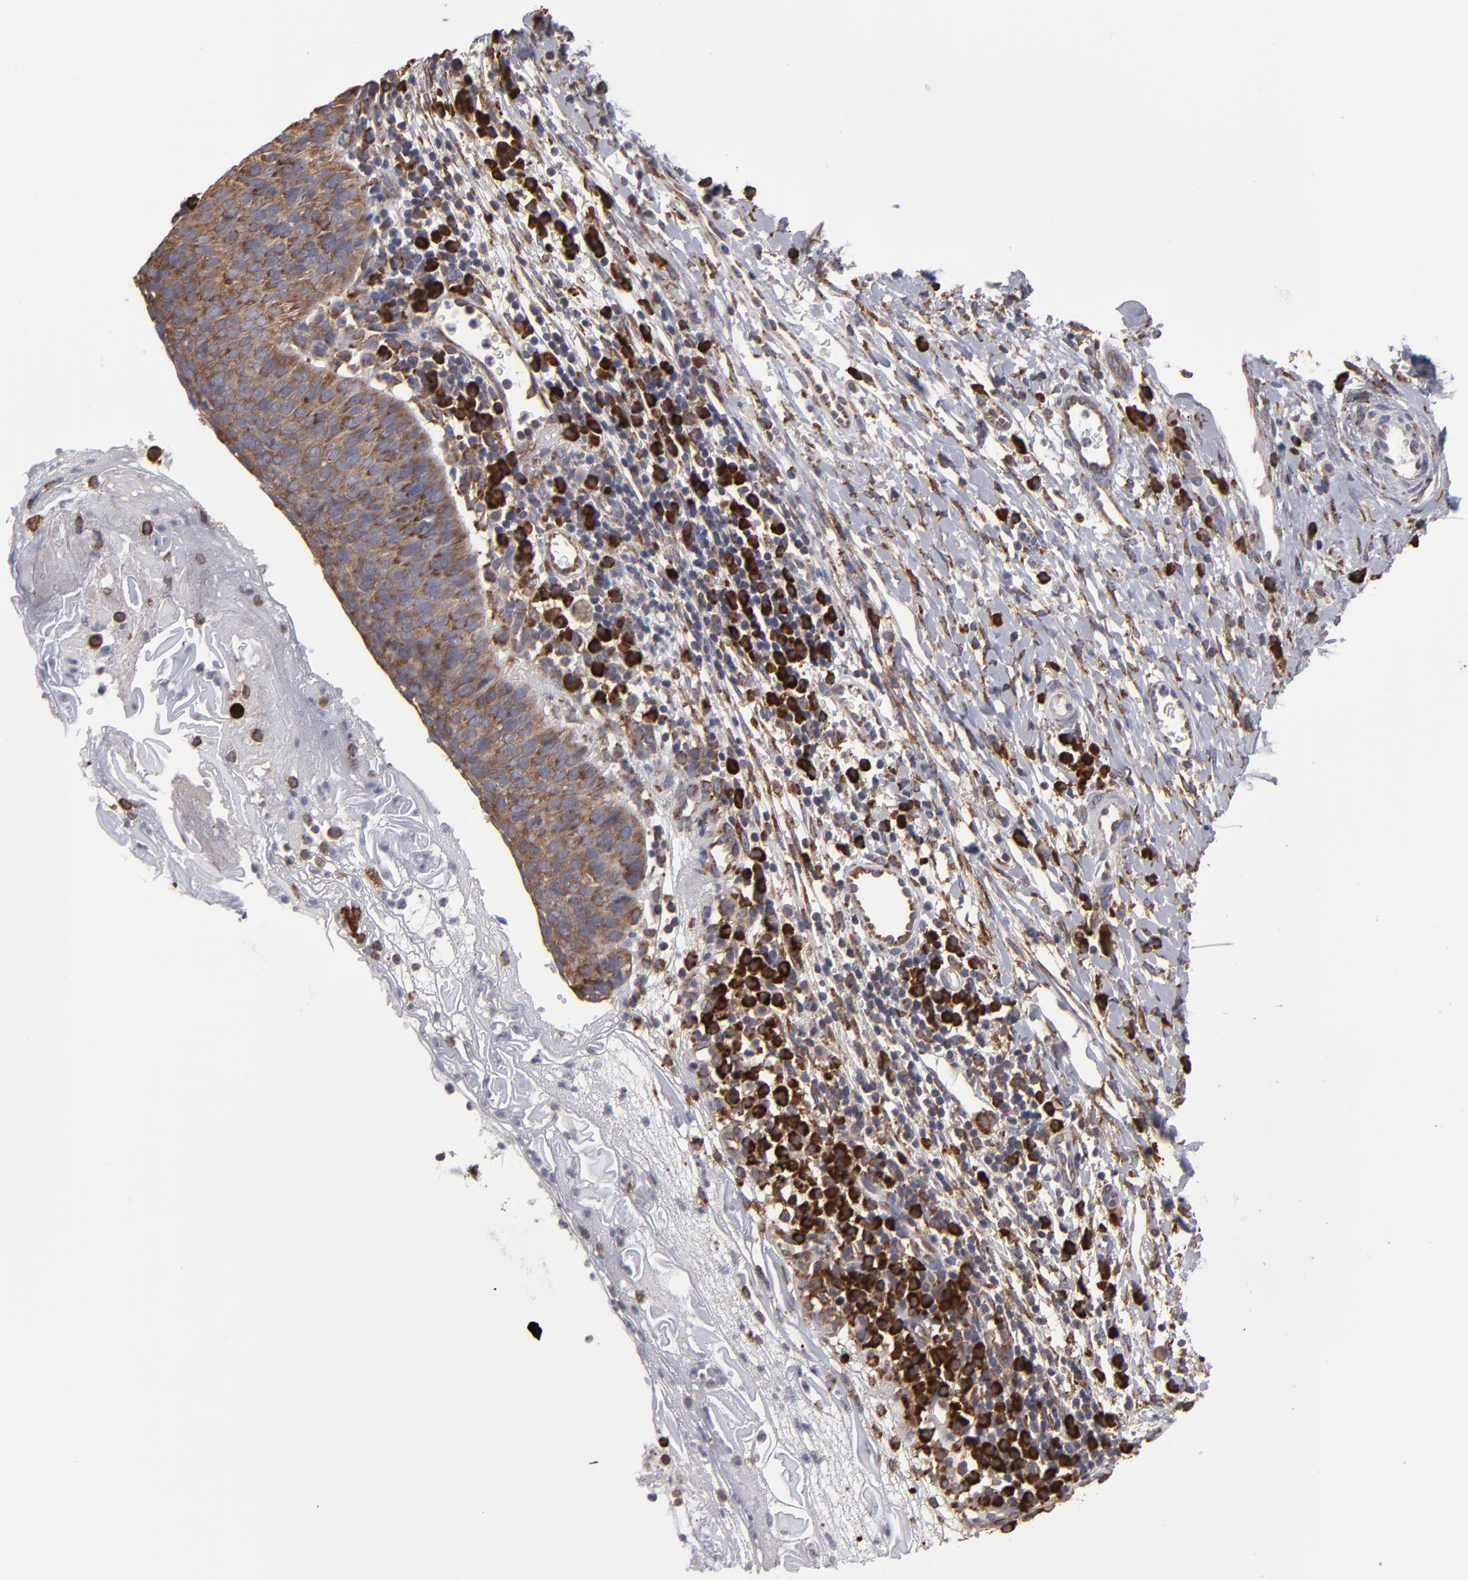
{"staining": {"intensity": "moderate", "quantity": ">75%", "location": "cytoplasmic/membranous"}, "tissue": "cervical cancer", "cell_type": "Tumor cells", "image_type": "cancer", "snomed": [{"axis": "morphology", "description": "Normal tissue, NOS"}, {"axis": "morphology", "description": "Squamous cell carcinoma, NOS"}, {"axis": "topography", "description": "Cervix"}], "caption": "Immunohistochemistry (DAB (3,3'-diaminobenzidine)) staining of human squamous cell carcinoma (cervical) exhibits moderate cytoplasmic/membranous protein expression in about >75% of tumor cells.", "gene": "SND1", "patient": {"sex": "female", "age": 39}}